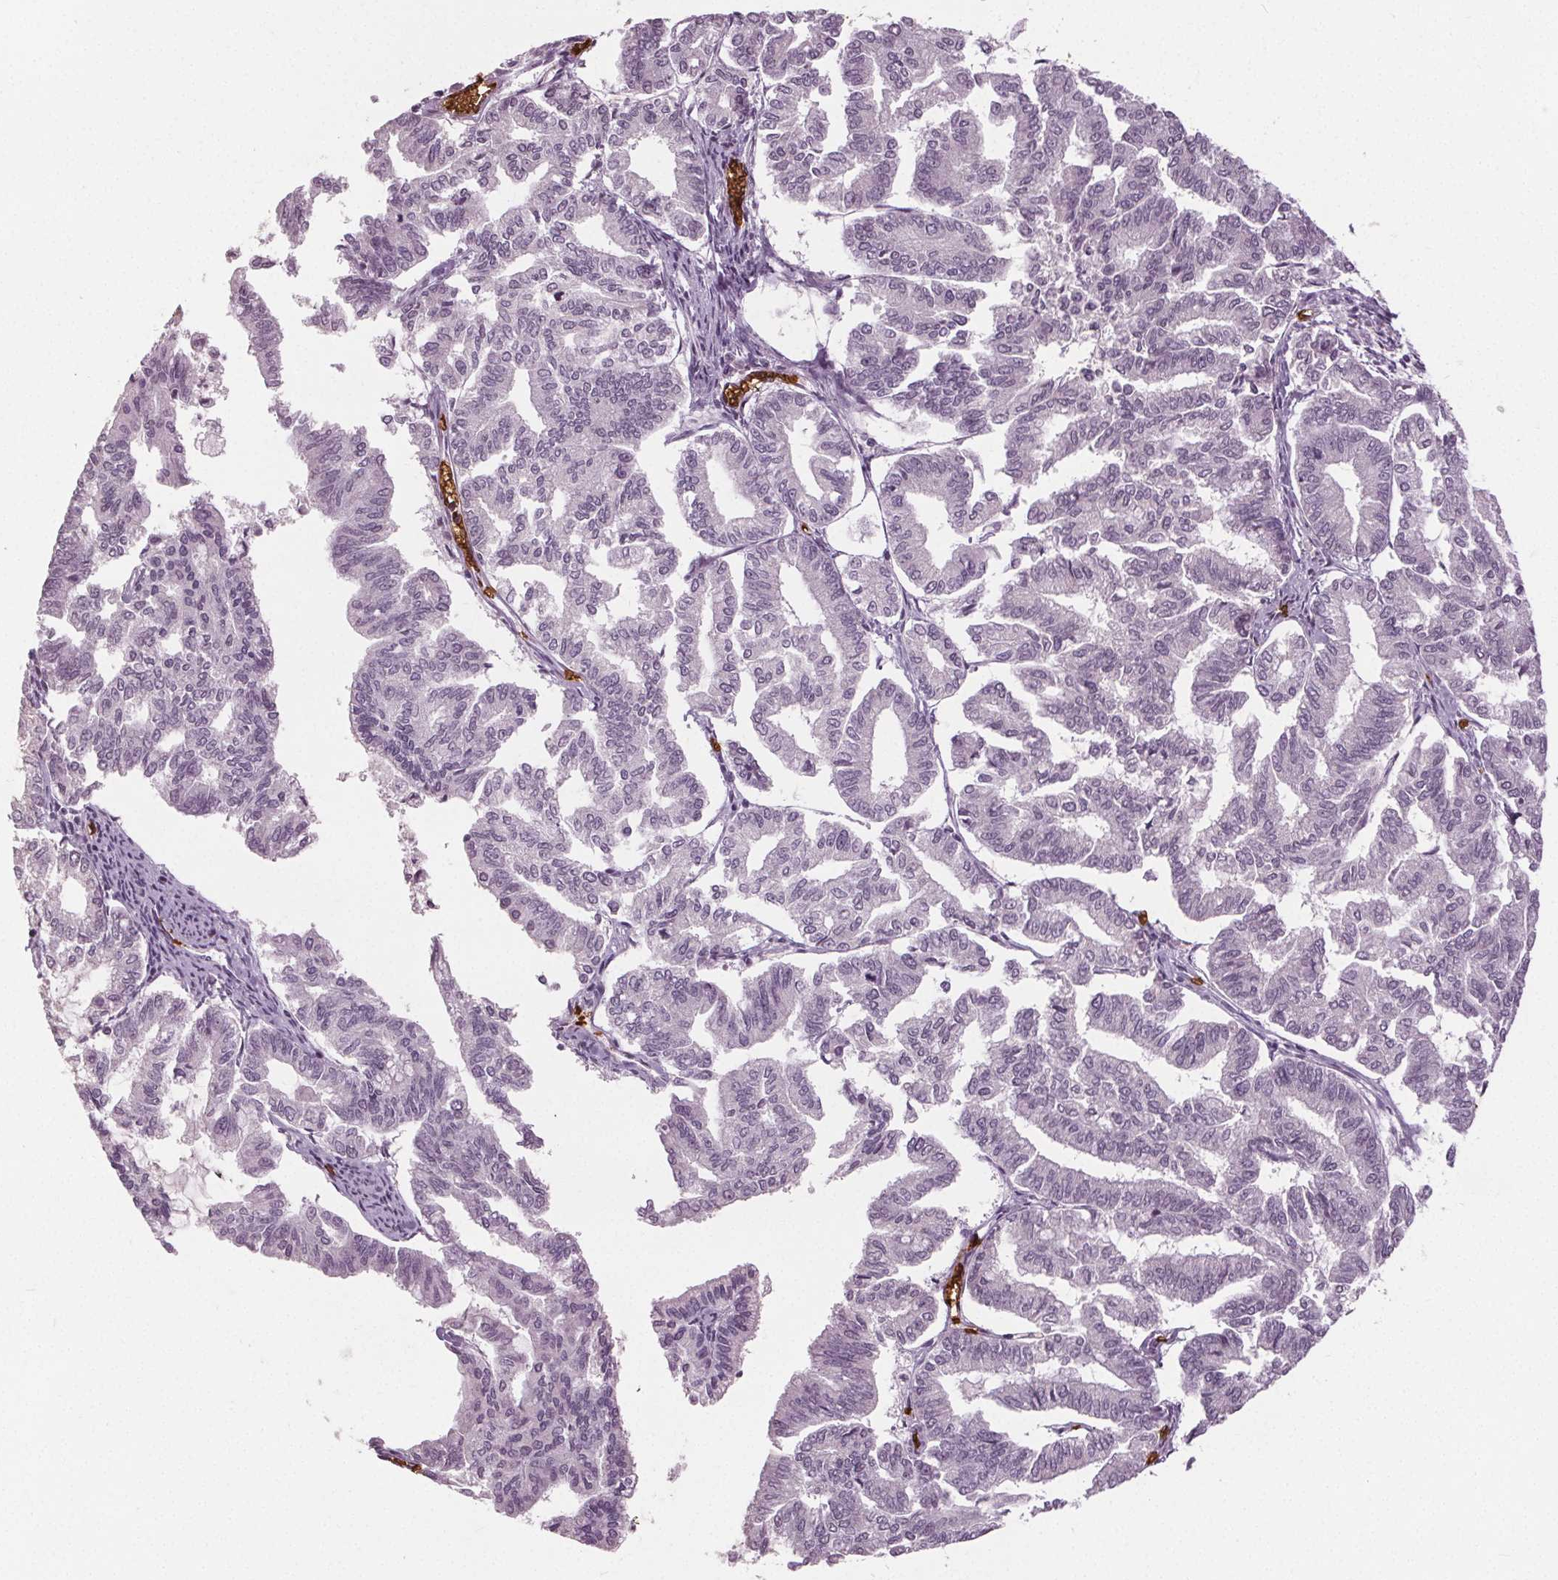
{"staining": {"intensity": "negative", "quantity": "none", "location": "none"}, "tissue": "endometrial cancer", "cell_type": "Tumor cells", "image_type": "cancer", "snomed": [{"axis": "morphology", "description": "Adenocarcinoma, NOS"}, {"axis": "topography", "description": "Endometrium"}], "caption": "The histopathology image displays no significant positivity in tumor cells of endometrial cancer (adenocarcinoma).", "gene": "SLC4A1", "patient": {"sex": "female", "age": 79}}